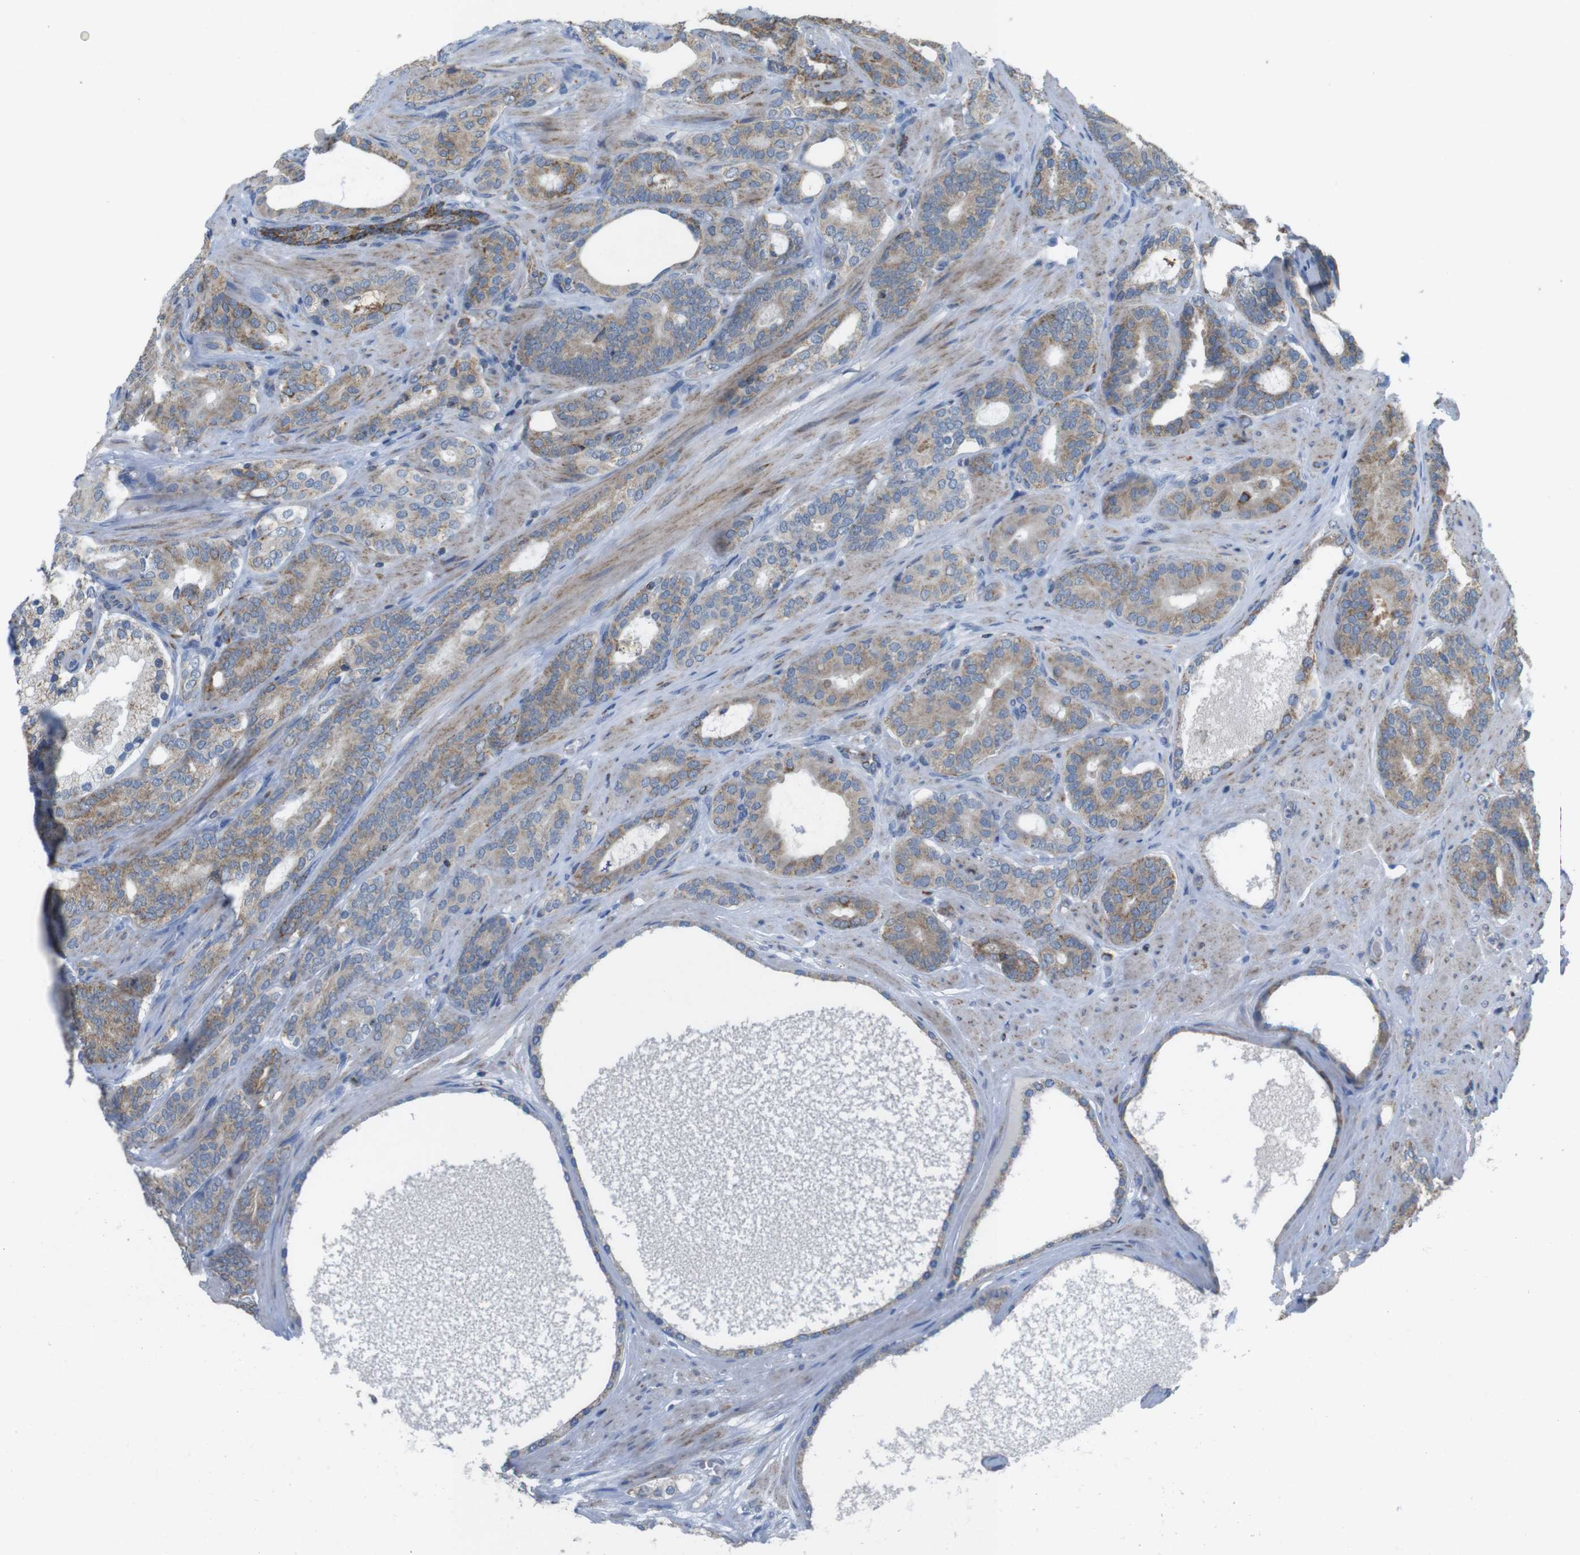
{"staining": {"intensity": "moderate", "quantity": ">75%", "location": "cytoplasmic/membranous"}, "tissue": "prostate cancer", "cell_type": "Tumor cells", "image_type": "cancer", "snomed": [{"axis": "morphology", "description": "Adenocarcinoma, Low grade"}, {"axis": "topography", "description": "Prostate"}], "caption": "The histopathology image demonstrates immunohistochemical staining of prostate adenocarcinoma (low-grade). There is moderate cytoplasmic/membranous positivity is seen in approximately >75% of tumor cells. Using DAB (3,3'-diaminobenzidine) (brown) and hematoxylin (blue) stains, captured at high magnification using brightfield microscopy.", "gene": "GRIK2", "patient": {"sex": "male", "age": 63}}